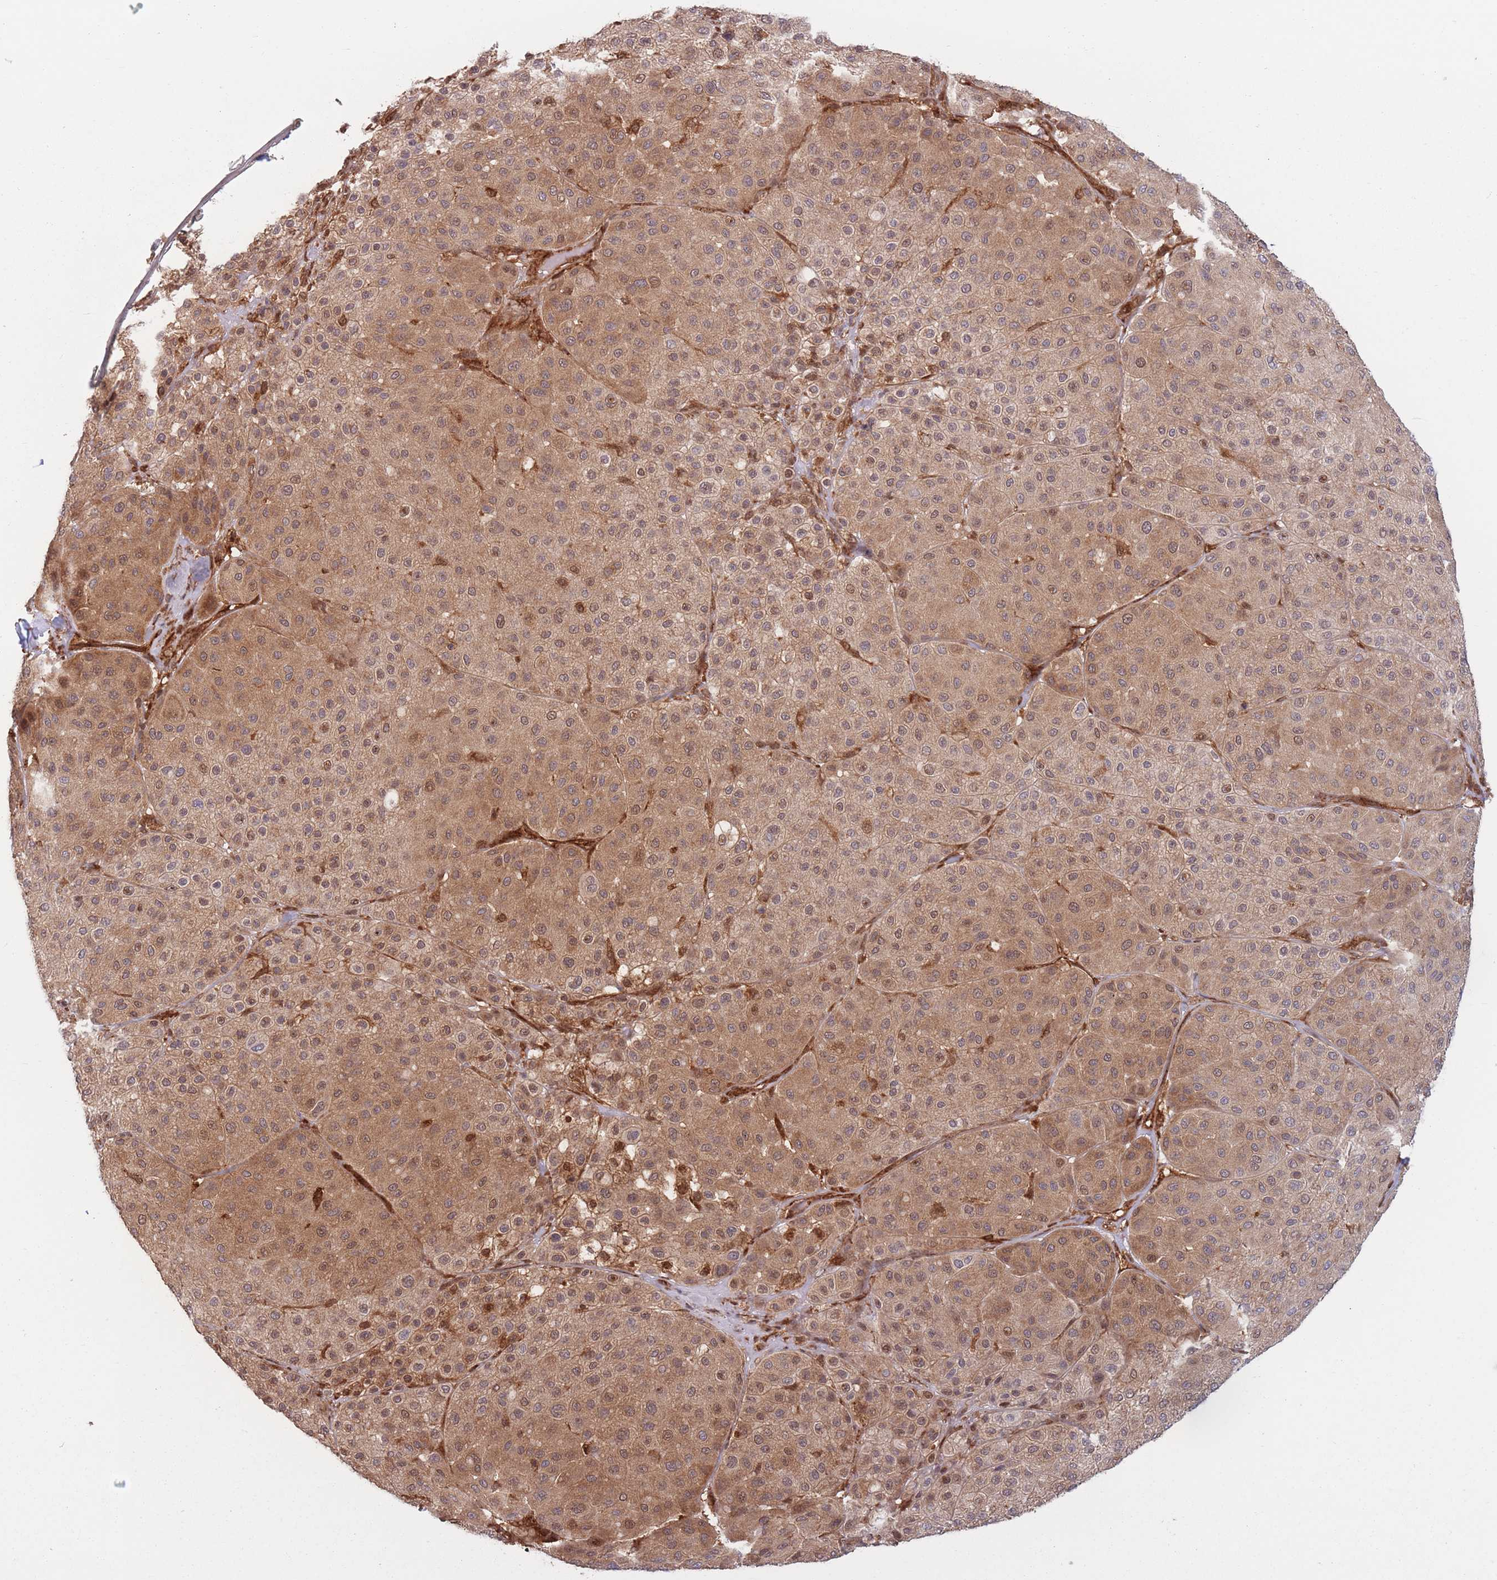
{"staining": {"intensity": "moderate", "quantity": ">75%", "location": "cytoplasmic/membranous,nuclear"}, "tissue": "melanoma", "cell_type": "Tumor cells", "image_type": "cancer", "snomed": [{"axis": "morphology", "description": "Malignant melanoma, Metastatic site"}, {"axis": "topography", "description": "Smooth muscle"}], "caption": "High-magnification brightfield microscopy of malignant melanoma (metastatic site) stained with DAB (brown) and counterstained with hematoxylin (blue). tumor cells exhibit moderate cytoplasmic/membranous and nuclear positivity is seen in approximately>75% of cells. (brown staining indicates protein expression, while blue staining denotes nuclei).", "gene": "PODXL2", "patient": {"sex": "male", "age": 41}}